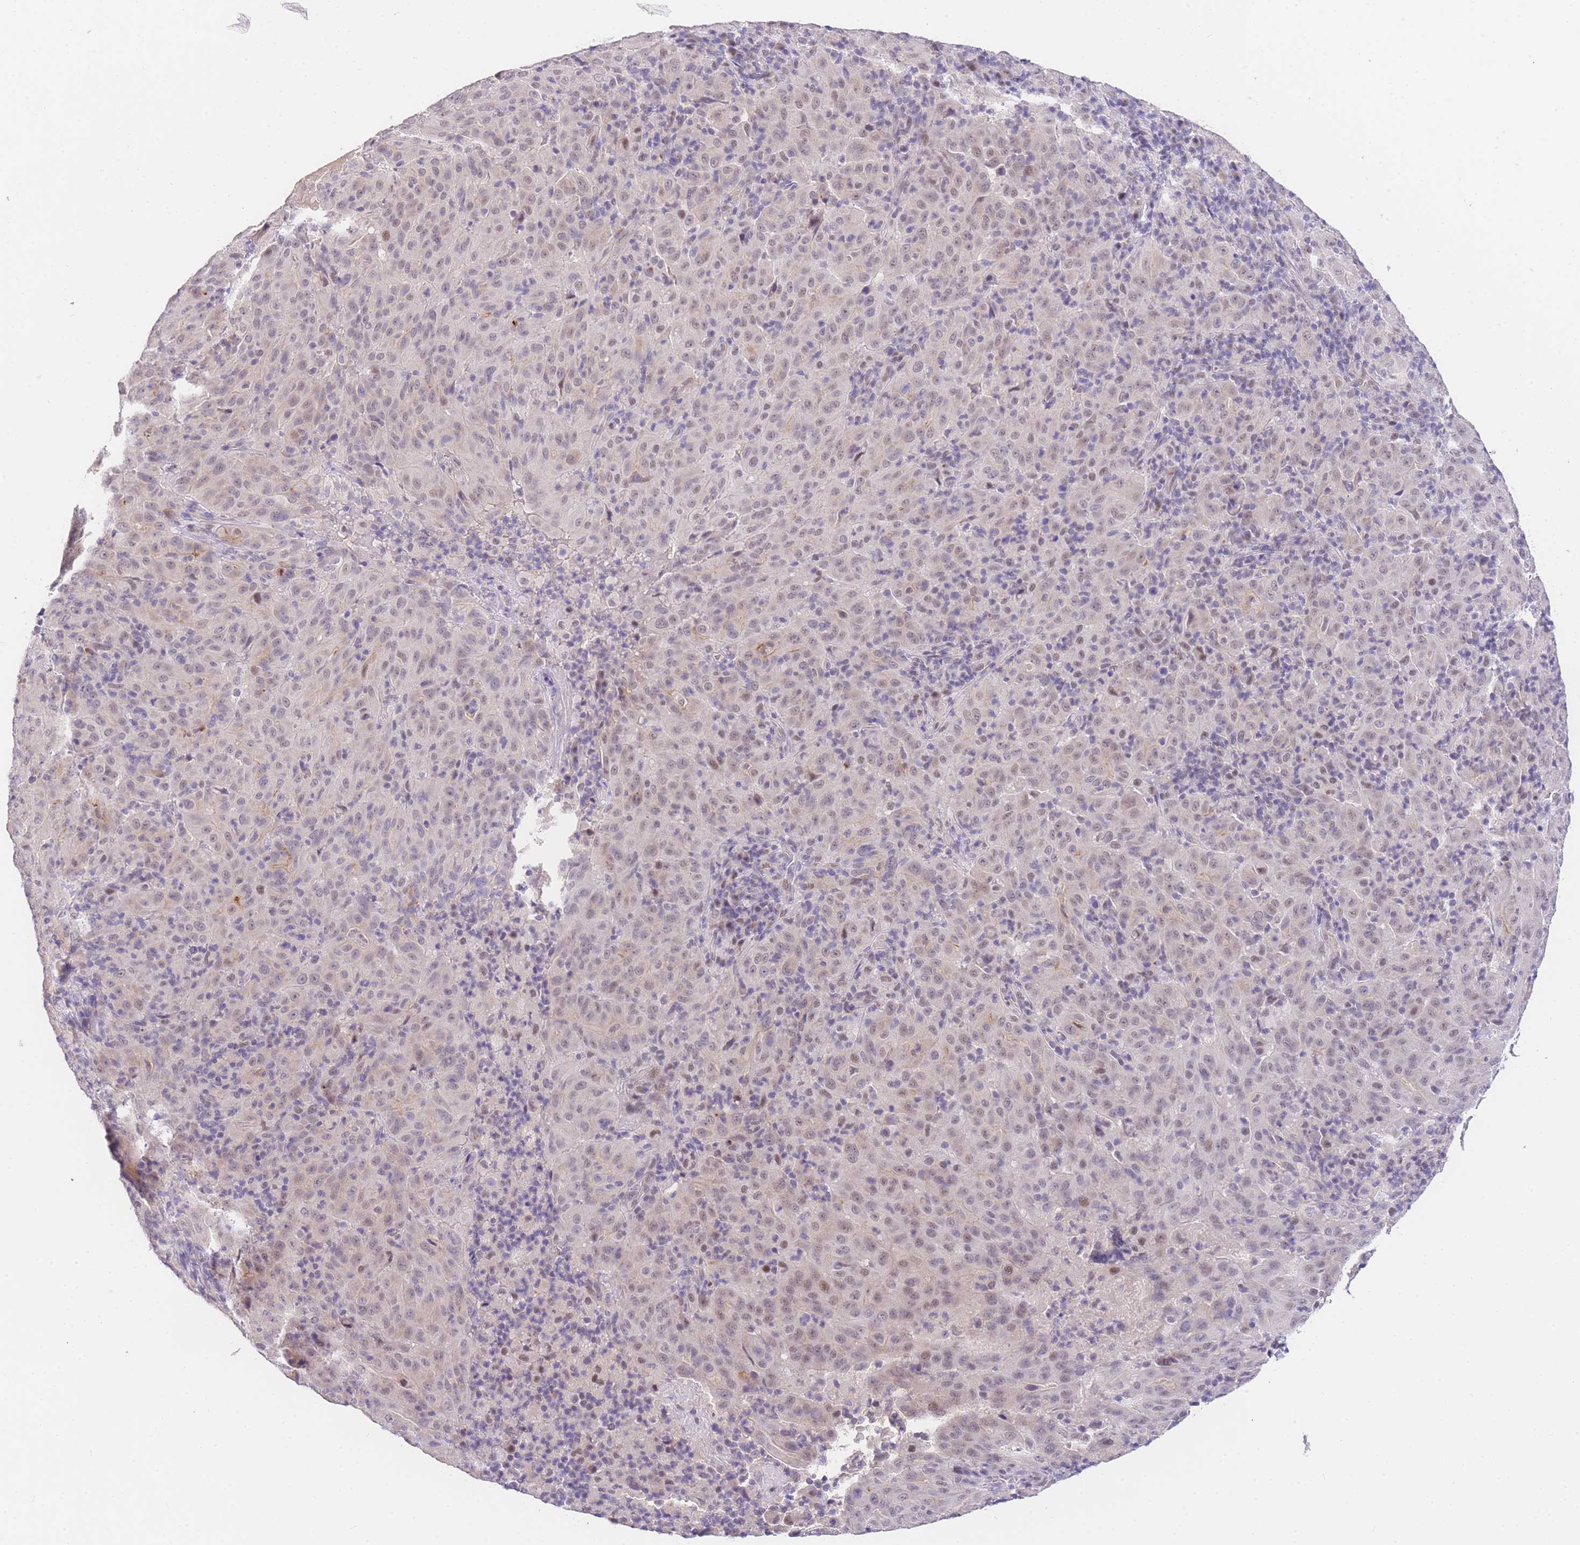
{"staining": {"intensity": "weak", "quantity": ">75%", "location": "nuclear"}, "tissue": "pancreatic cancer", "cell_type": "Tumor cells", "image_type": "cancer", "snomed": [{"axis": "morphology", "description": "Adenocarcinoma, NOS"}, {"axis": "topography", "description": "Pancreas"}], "caption": "Immunohistochemistry (IHC) of adenocarcinoma (pancreatic) exhibits low levels of weak nuclear staining in about >75% of tumor cells.", "gene": "SLC35F2", "patient": {"sex": "male", "age": 63}}